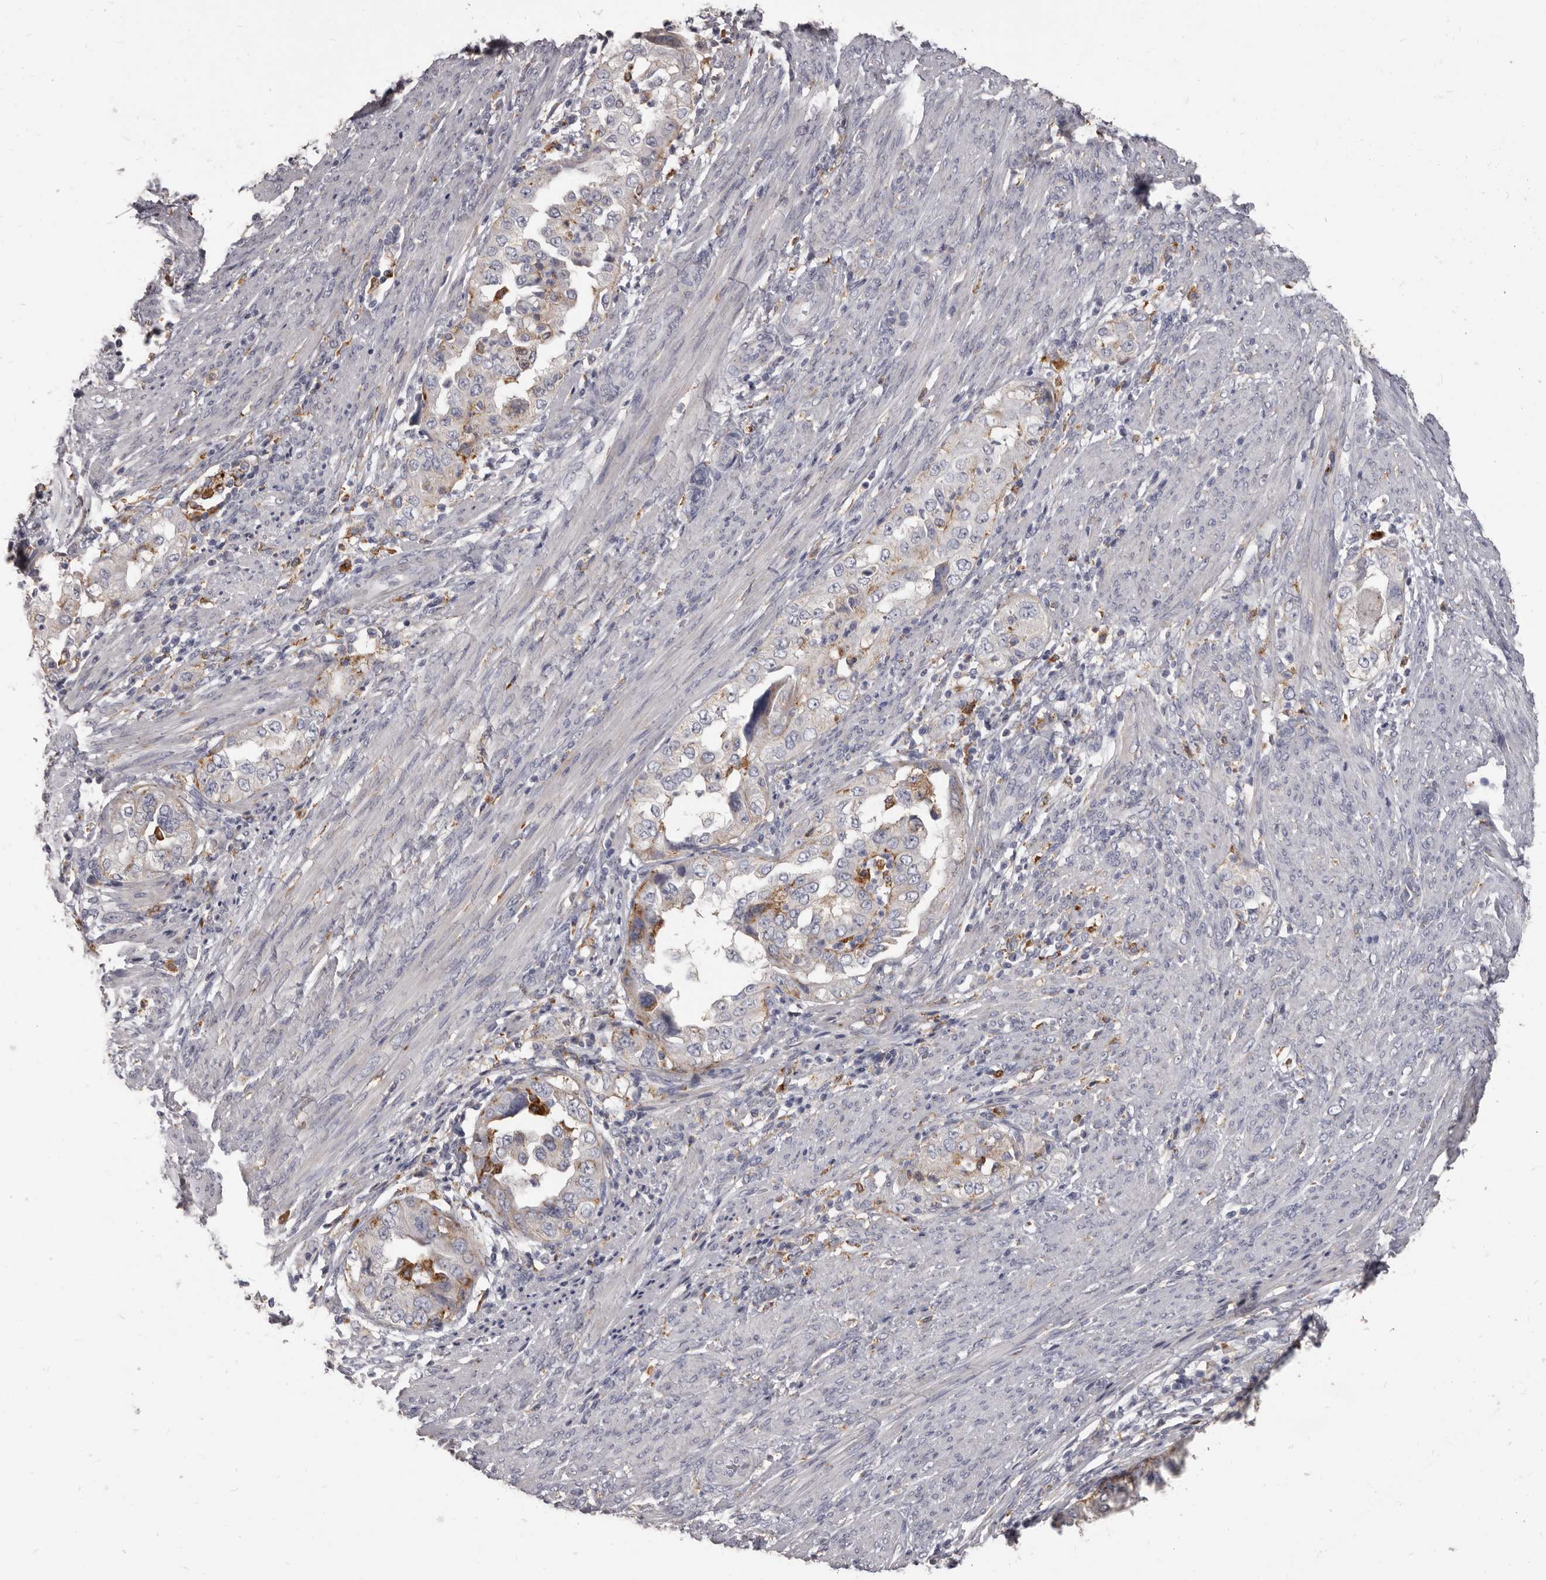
{"staining": {"intensity": "weak", "quantity": "<25%", "location": "cytoplasmic/membranous"}, "tissue": "endometrial cancer", "cell_type": "Tumor cells", "image_type": "cancer", "snomed": [{"axis": "morphology", "description": "Adenocarcinoma, NOS"}, {"axis": "topography", "description": "Endometrium"}], "caption": "IHC micrograph of adenocarcinoma (endometrial) stained for a protein (brown), which displays no positivity in tumor cells.", "gene": "PI4K2A", "patient": {"sex": "female", "age": 85}}